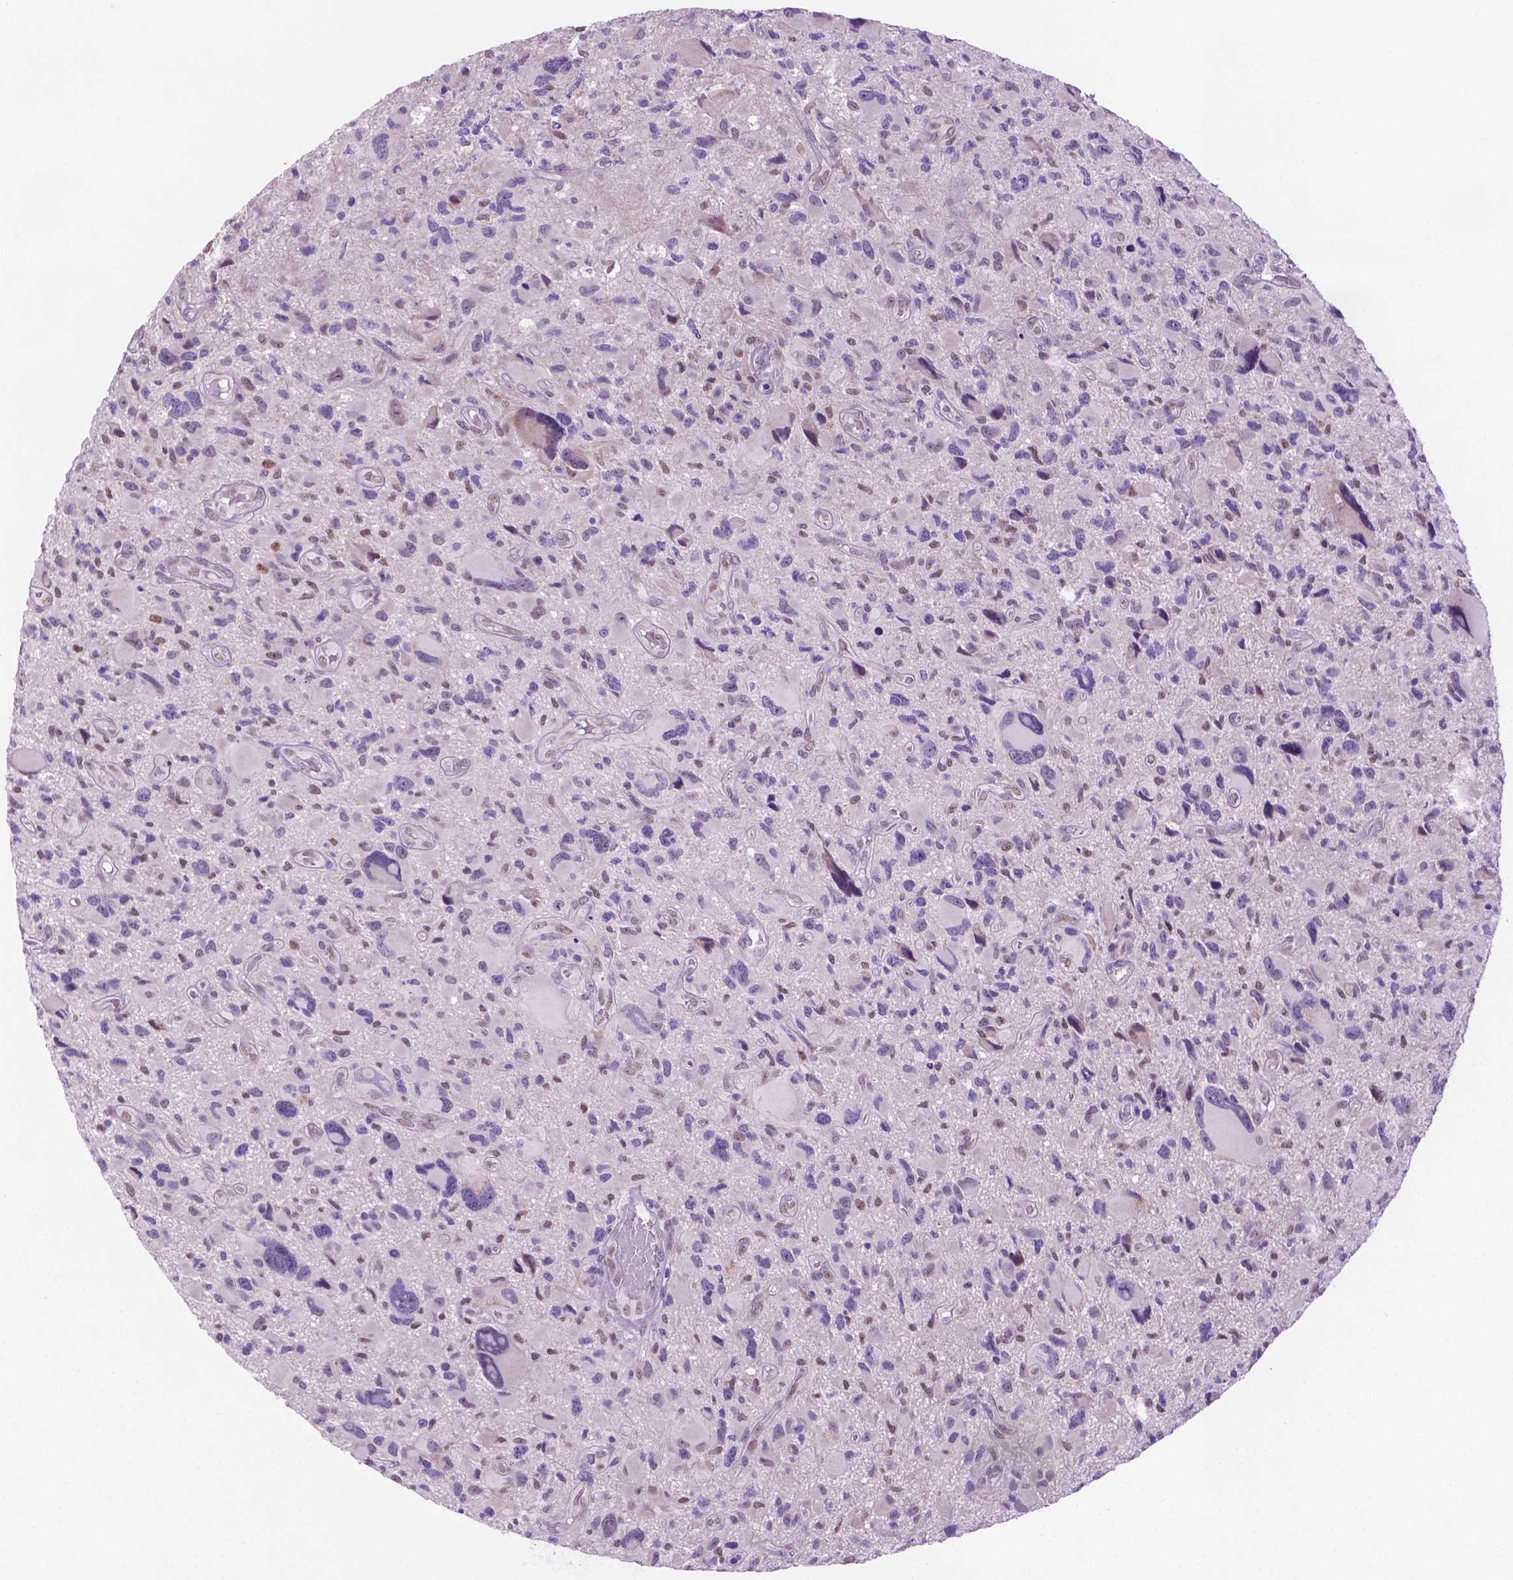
{"staining": {"intensity": "negative", "quantity": "none", "location": "none"}, "tissue": "glioma", "cell_type": "Tumor cells", "image_type": "cancer", "snomed": [{"axis": "morphology", "description": "Glioma, malignant, NOS"}, {"axis": "morphology", "description": "Glioma, malignant, High grade"}, {"axis": "topography", "description": "Brain"}], "caption": "The histopathology image displays no staining of tumor cells in glioma.", "gene": "C18orf21", "patient": {"sex": "female", "age": 71}}